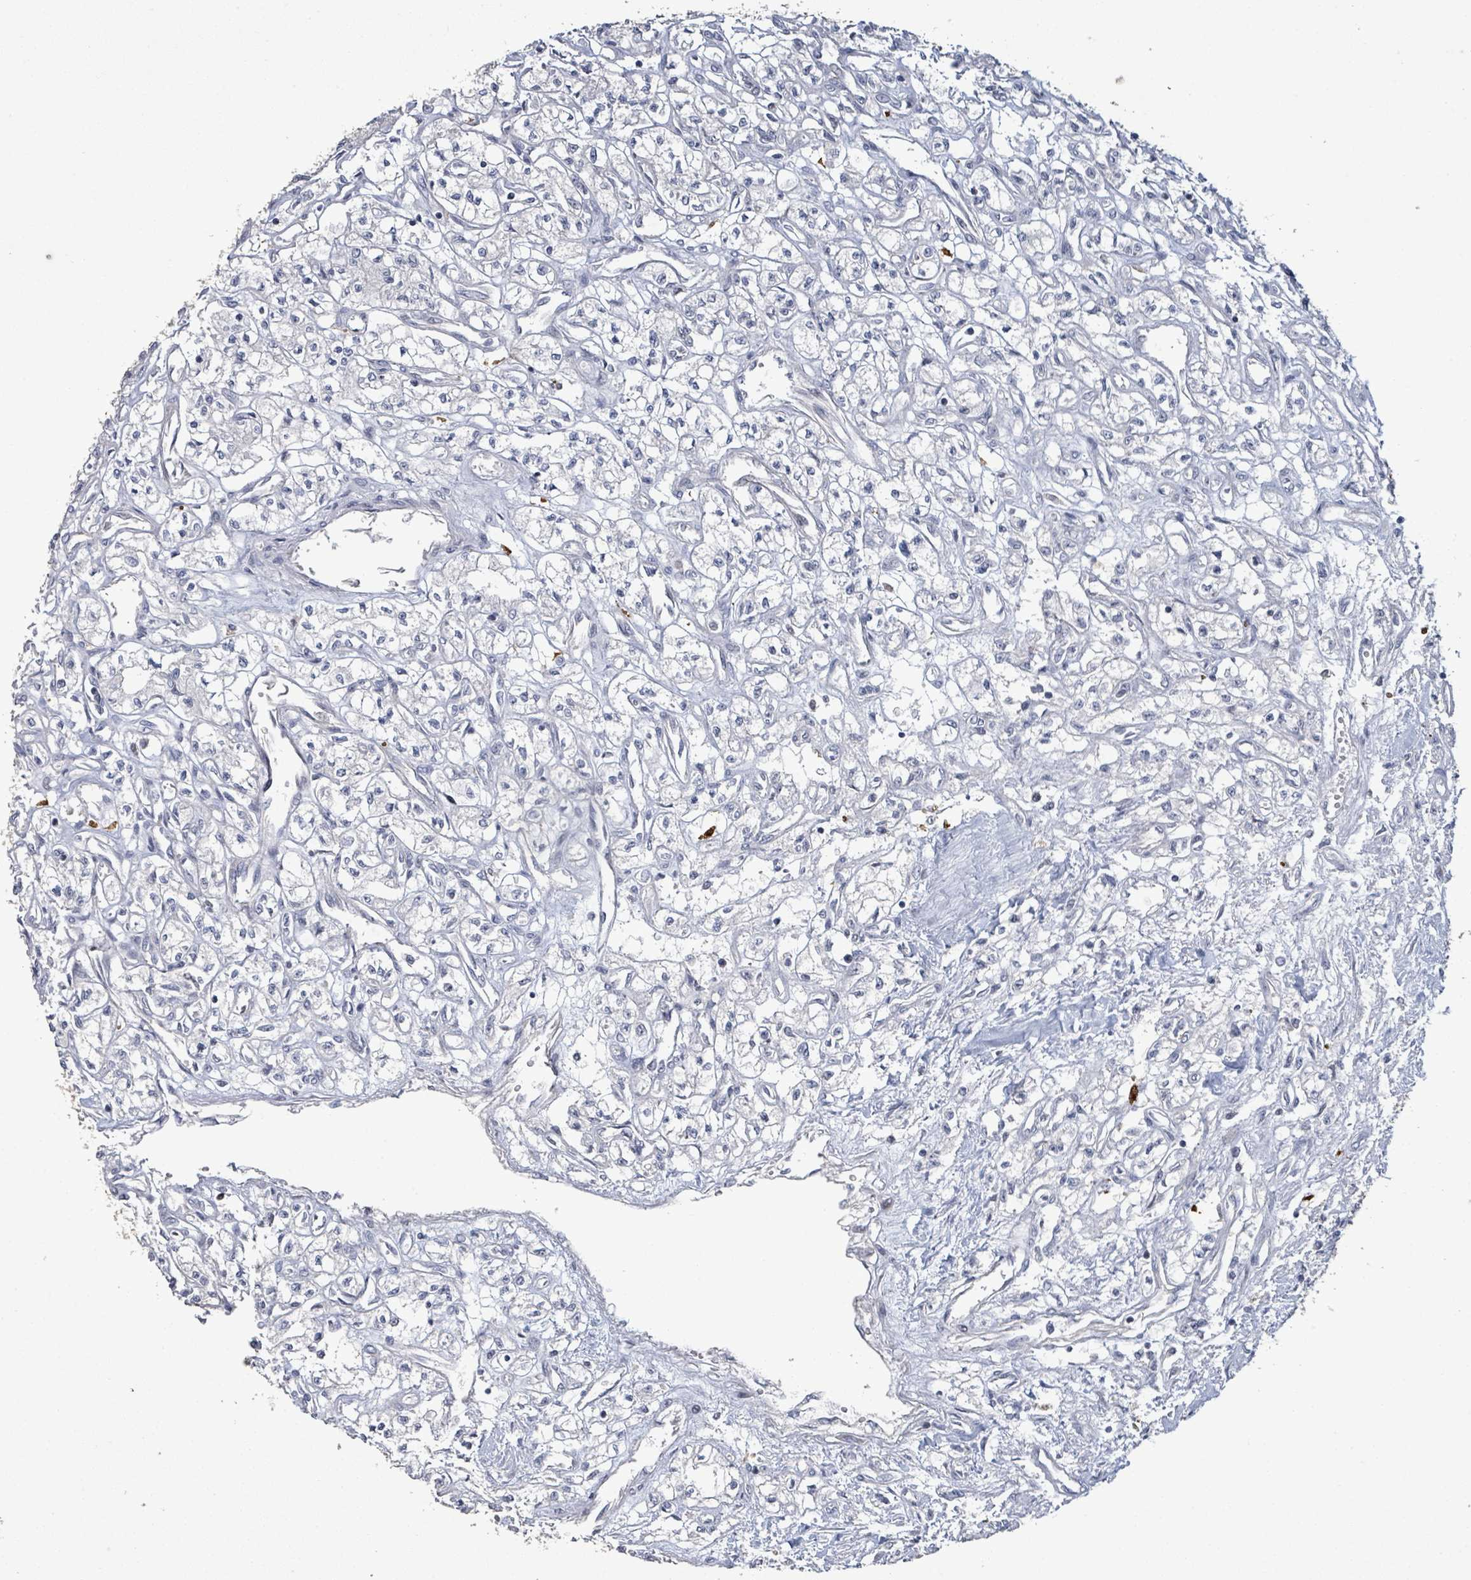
{"staining": {"intensity": "negative", "quantity": "none", "location": "none"}, "tissue": "renal cancer", "cell_type": "Tumor cells", "image_type": "cancer", "snomed": [{"axis": "morphology", "description": "Adenocarcinoma, NOS"}, {"axis": "topography", "description": "Kidney"}], "caption": "DAB (3,3'-diaminobenzidine) immunohistochemical staining of human adenocarcinoma (renal) exhibits no significant expression in tumor cells.", "gene": "LILRA4", "patient": {"sex": "male", "age": 56}}